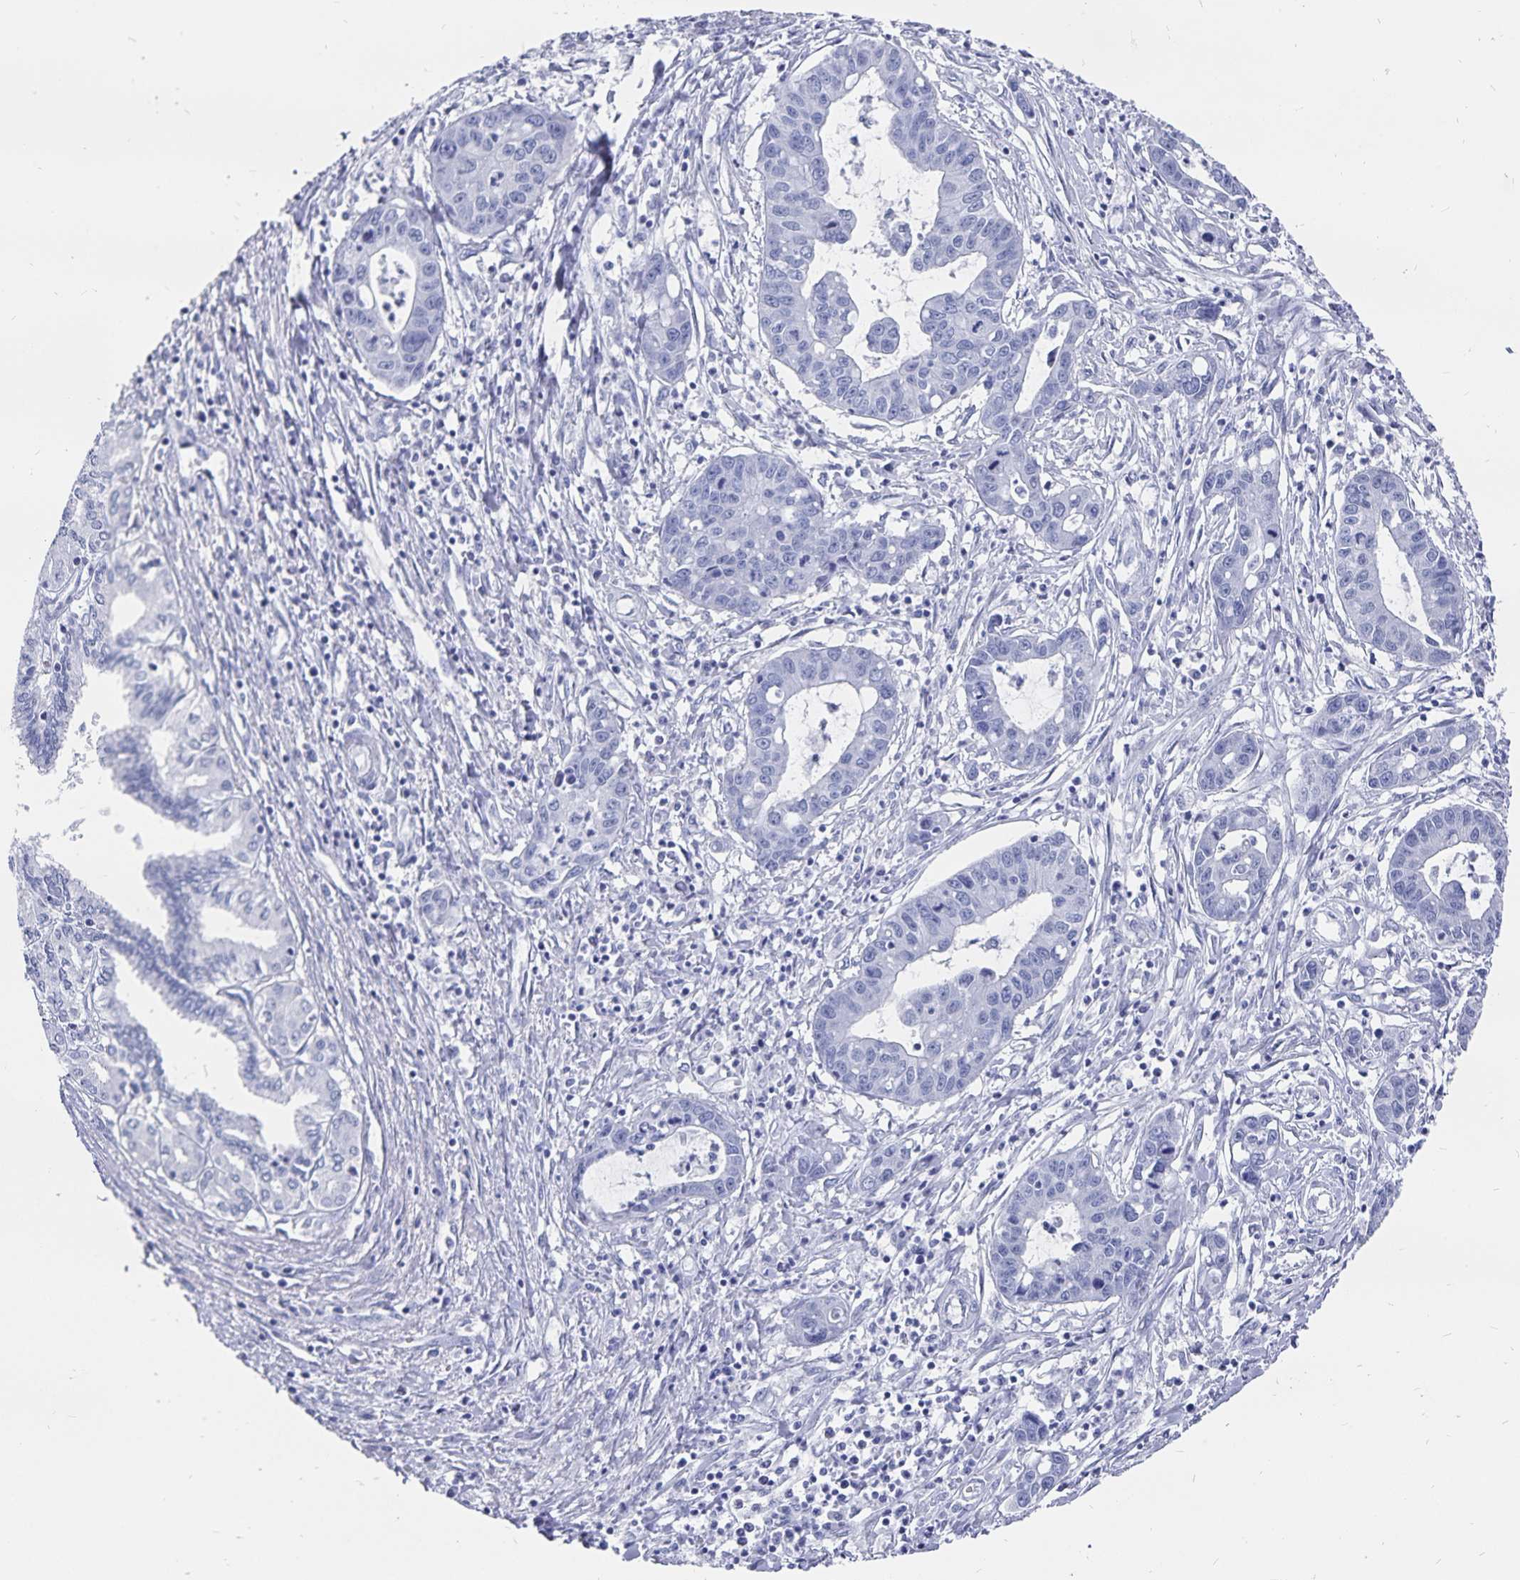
{"staining": {"intensity": "negative", "quantity": "none", "location": "none"}, "tissue": "liver cancer", "cell_type": "Tumor cells", "image_type": "cancer", "snomed": [{"axis": "morphology", "description": "Cholangiocarcinoma"}, {"axis": "topography", "description": "Liver"}], "caption": "Tumor cells show no significant expression in liver cancer (cholangiocarcinoma).", "gene": "ADH1A", "patient": {"sex": "male", "age": 58}}